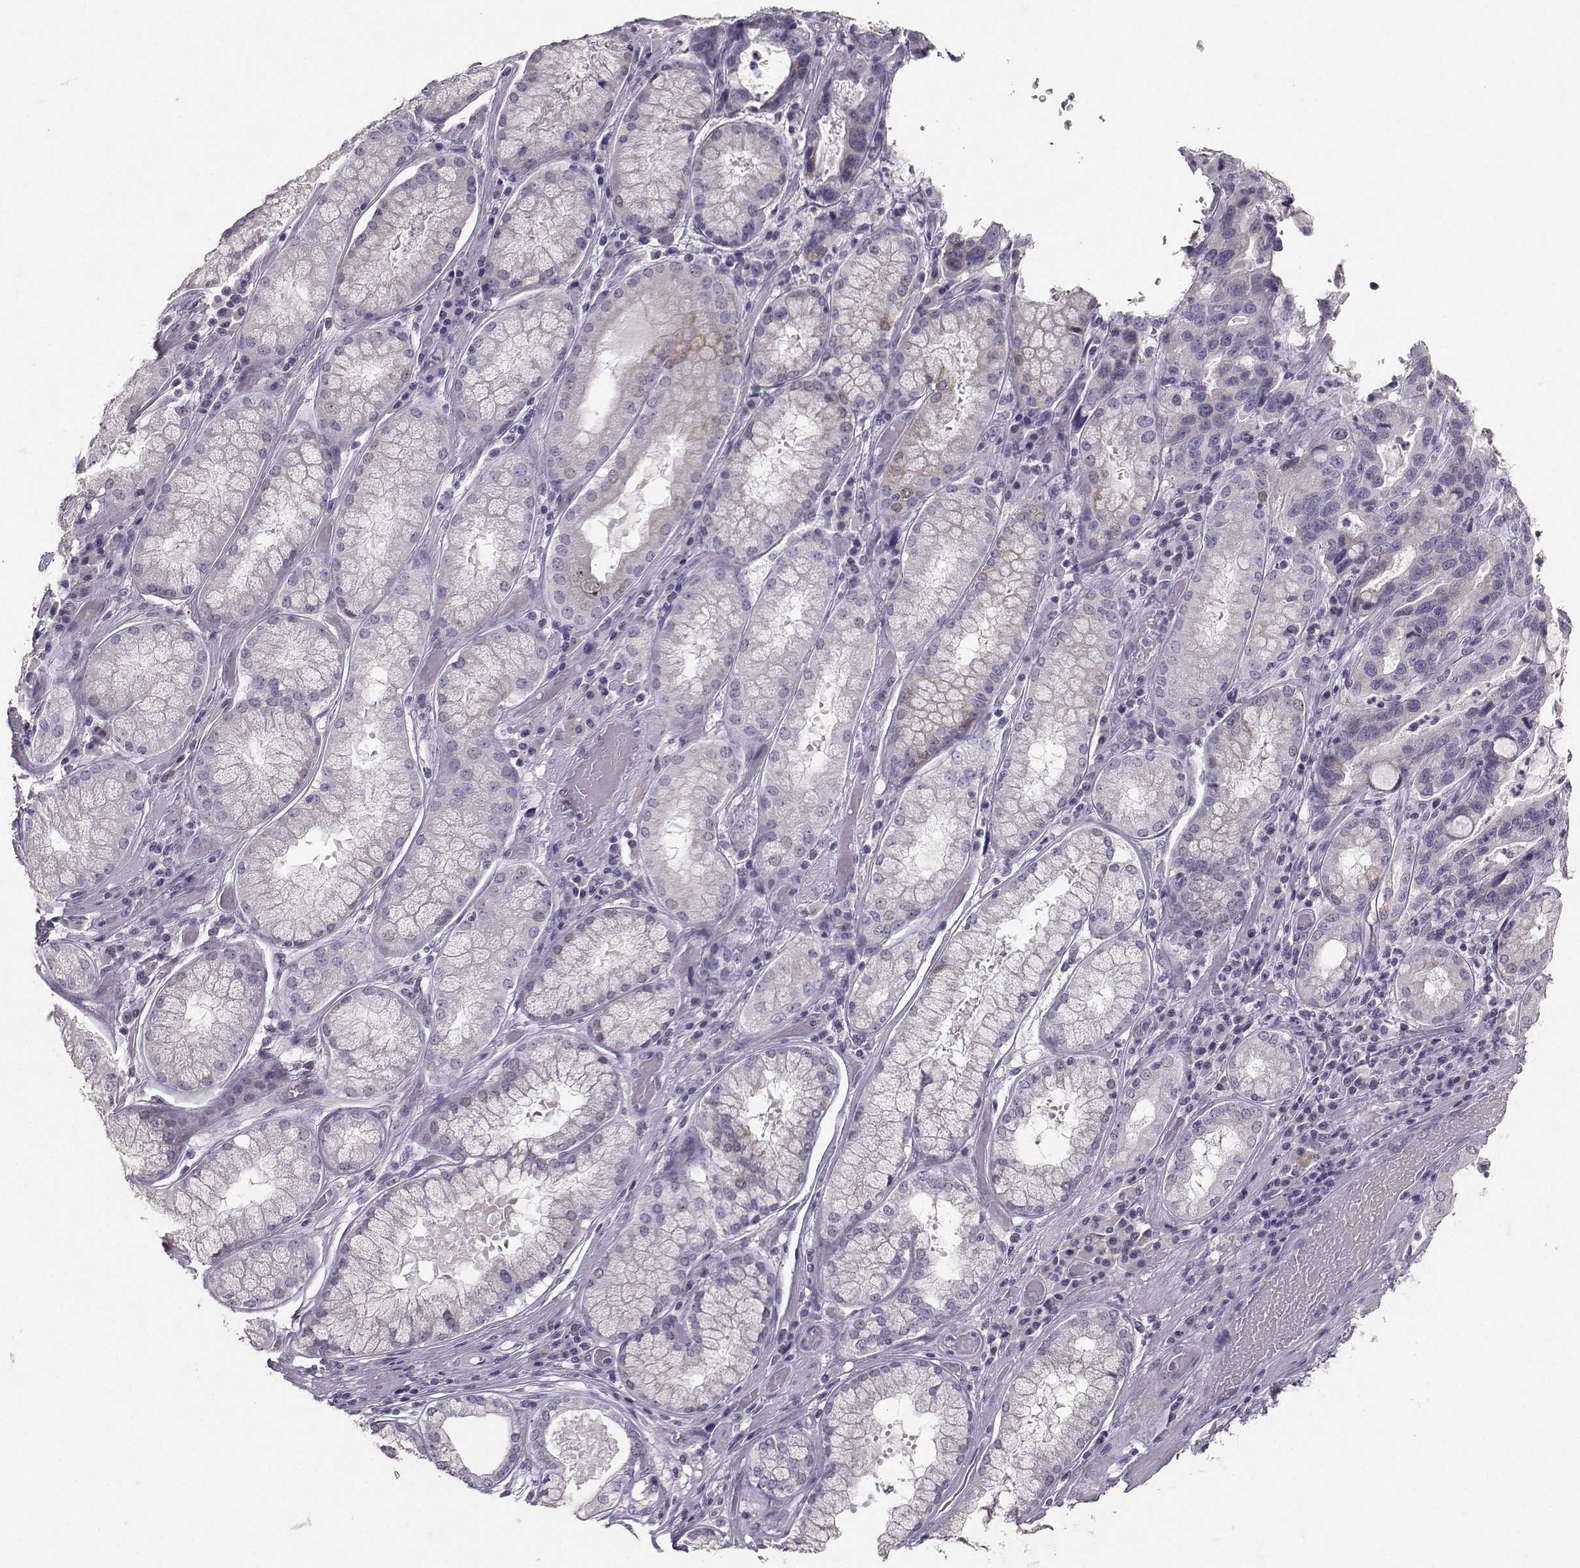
{"staining": {"intensity": "negative", "quantity": "none", "location": "none"}, "tissue": "stomach cancer", "cell_type": "Tumor cells", "image_type": "cancer", "snomed": [{"axis": "morphology", "description": "Adenocarcinoma, NOS"}, {"axis": "topography", "description": "Stomach, lower"}], "caption": "This is a micrograph of immunohistochemistry (IHC) staining of adenocarcinoma (stomach), which shows no positivity in tumor cells. (DAB (3,3'-diaminobenzidine) immunohistochemistry (IHC), high magnification).", "gene": "PKP2", "patient": {"sex": "female", "age": 76}}